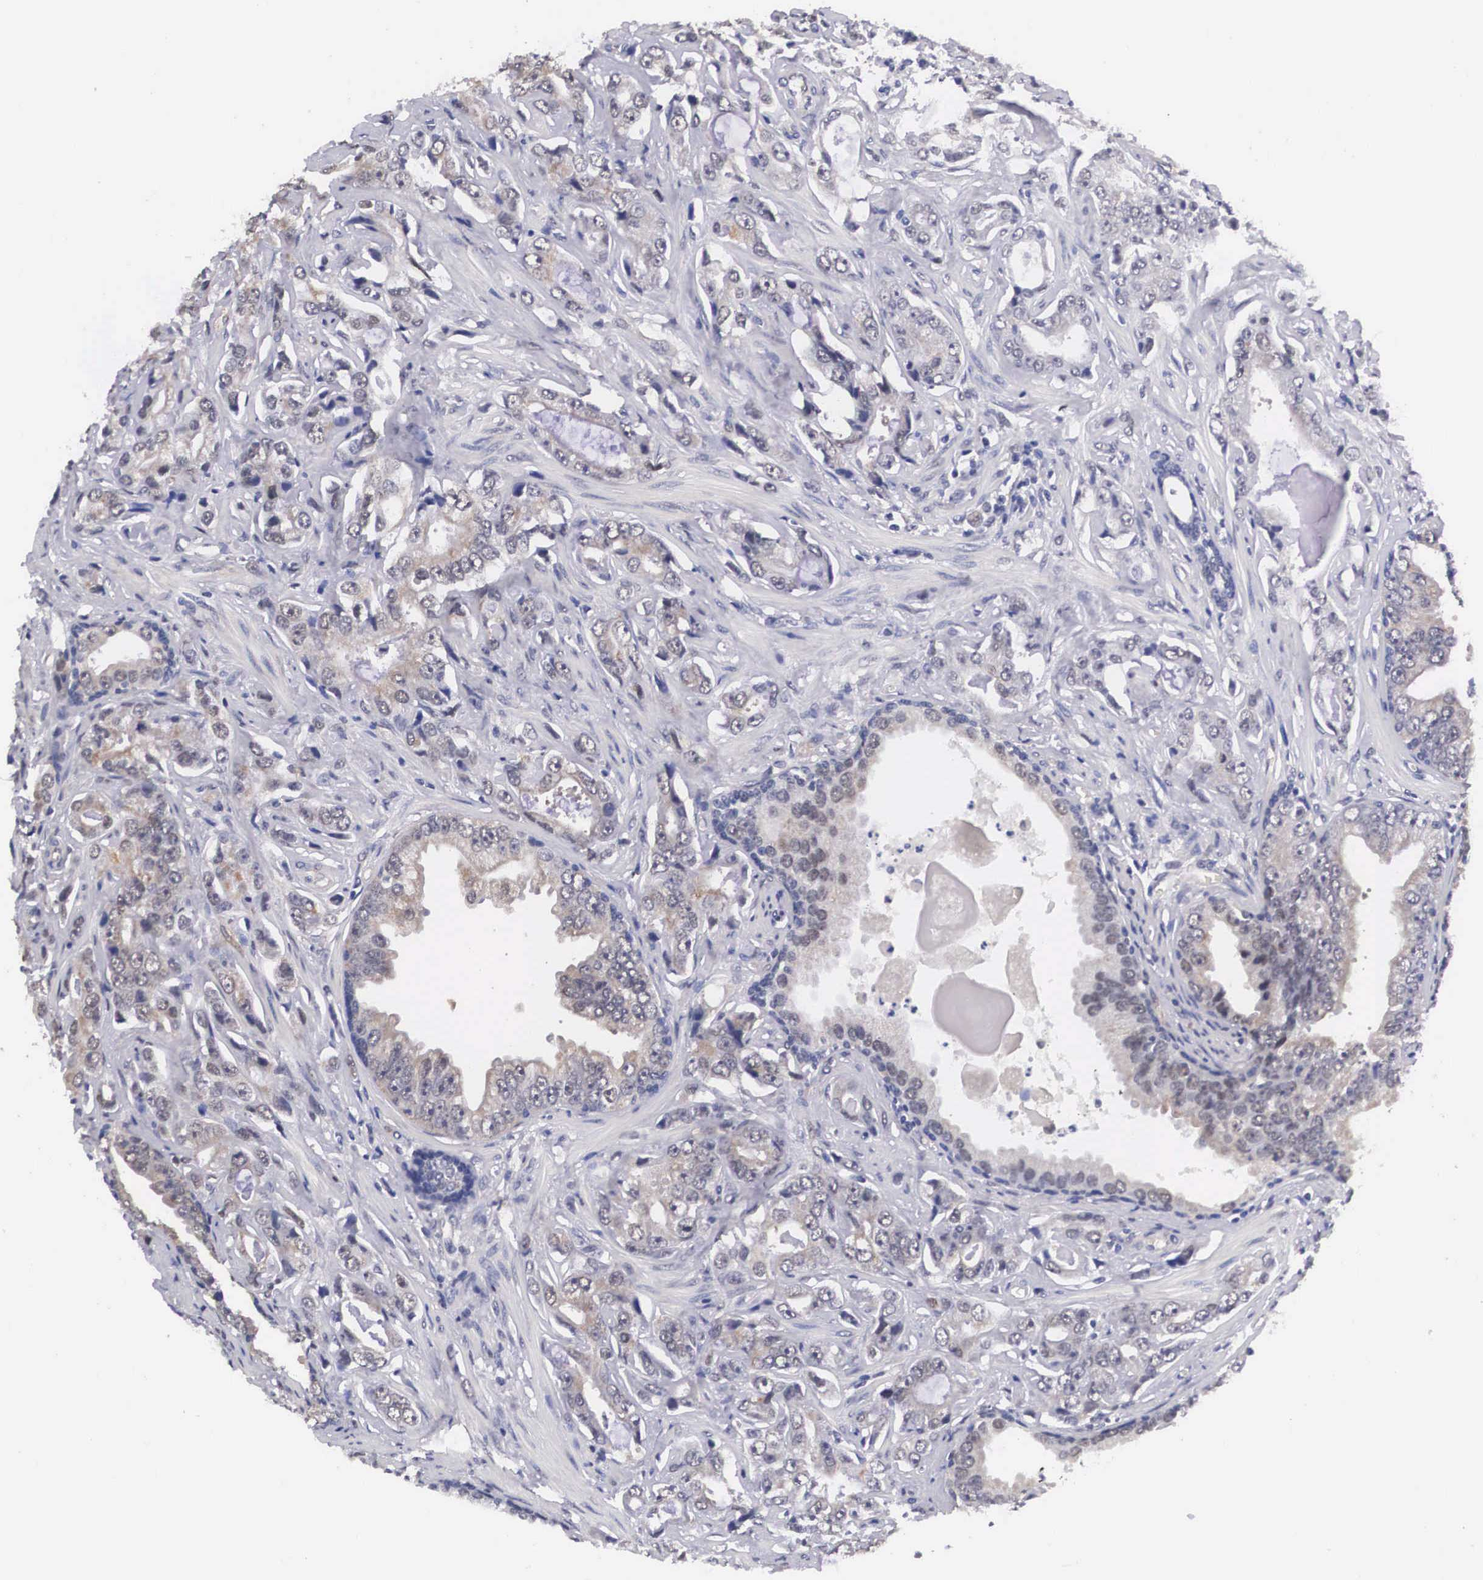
{"staining": {"intensity": "weak", "quantity": "<25%", "location": "cytoplasmic/membranous"}, "tissue": "prostate cancer", "cell_type": "Tumor cells", "image_type": "cancer", "snomed": [{"axis": "morphology", "description": "Adenocarcinoma, Low grade"}, {"axis": "topography", "description": "Prostate"}], "caption": "Human prostate cancer stained for a protein using immunohistochemistry shows no staining in tumor cells.", "gene": "OTX2", "patient": {"sex": "male", "age": 65}}